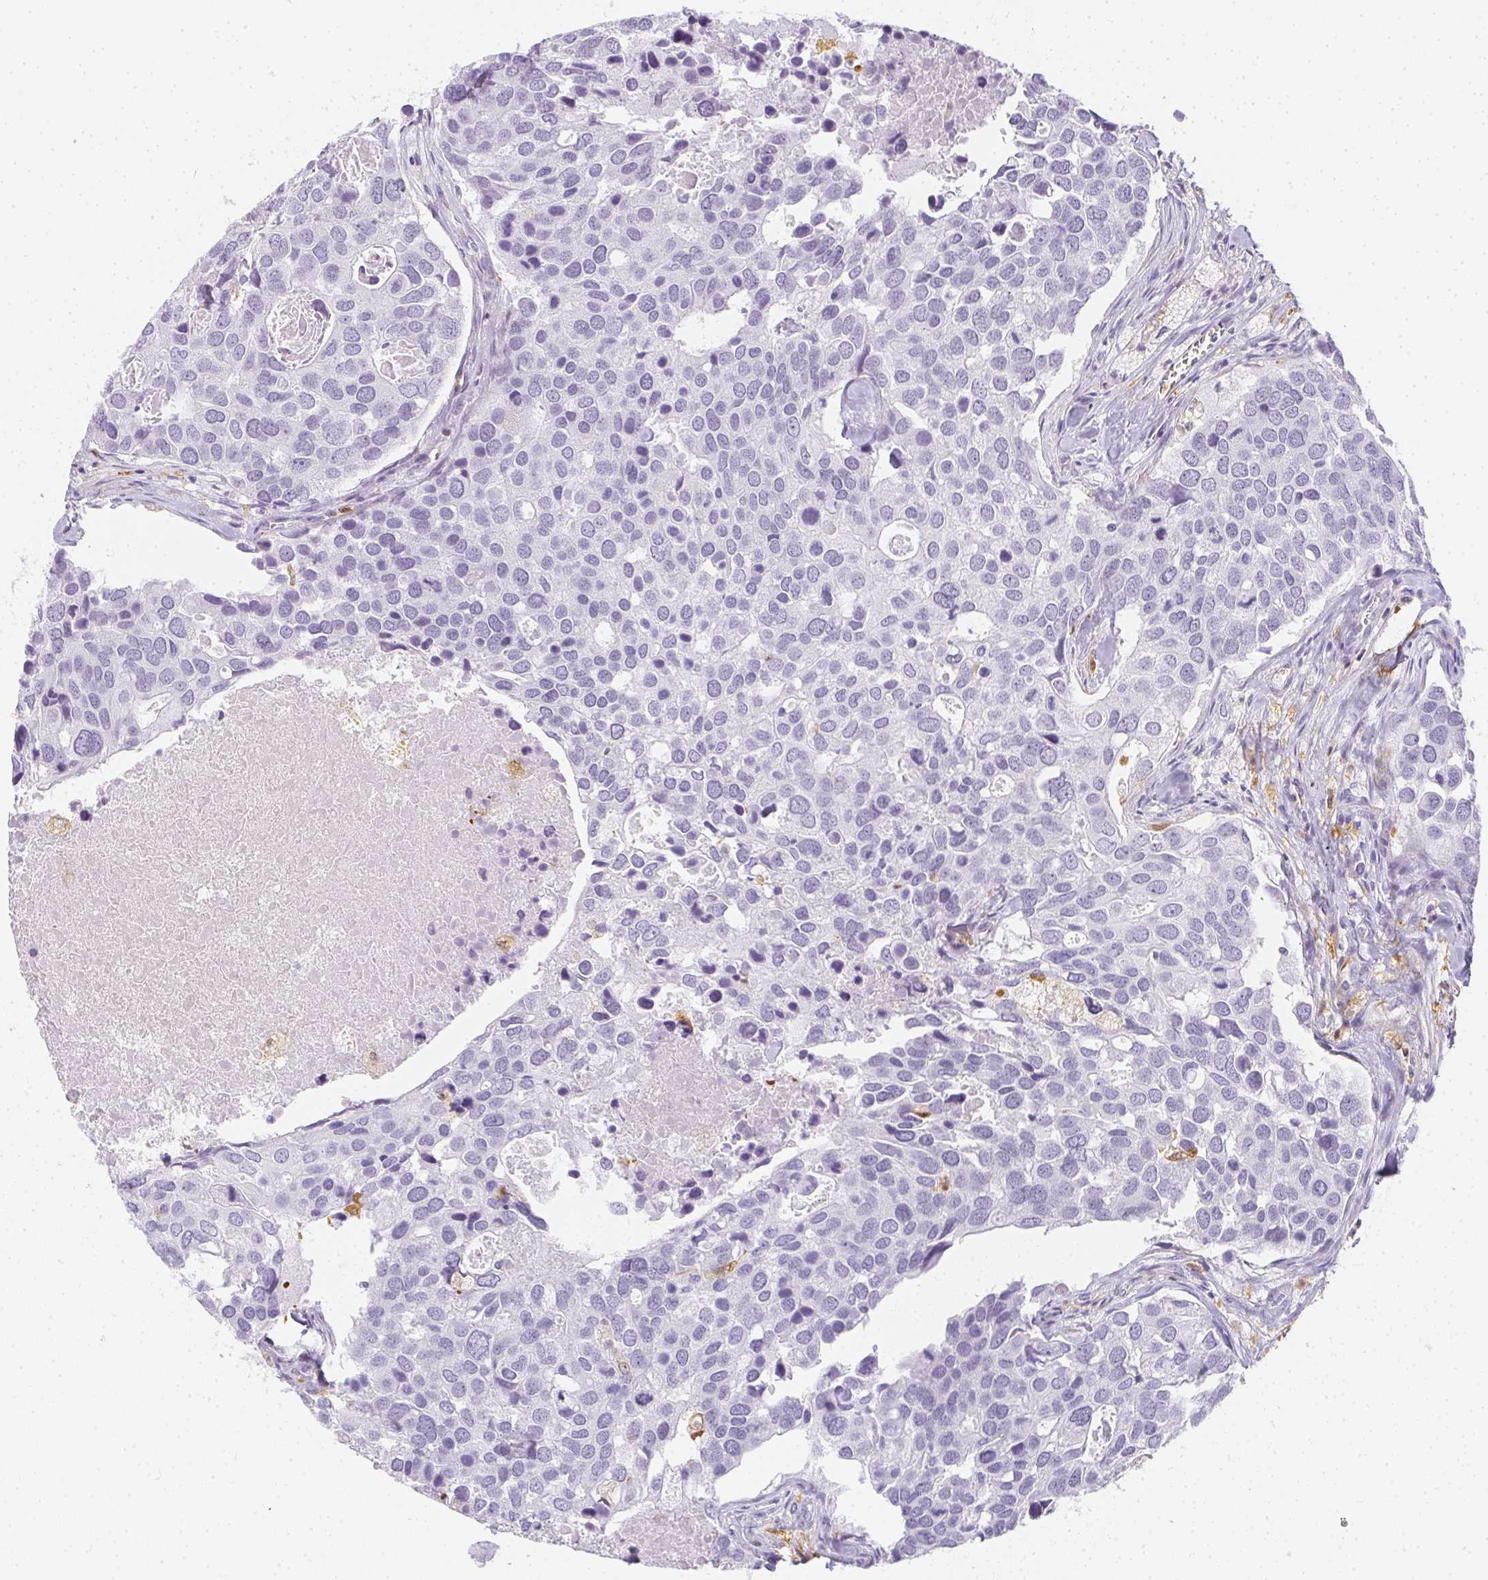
{"staining": {"intensity": "negative", "quantity": "none", "location": "none"}, "tissue": "breast cancer", "cell_type": "Tumor cells", "image_type": "cancer", "snomed": [{"axis": "morphology", "description": "Duct carcinoma"}, {"axis": "topography", "description": "Breast"}], "caption": "A high-resolution histopathology image shows immunohistochemistry staining of breast infiltrating ductal carcinoma, which displays no significant positivity in tumor cells.", "gene": "HK3", "patient": {"sex": "female", "age": 83}}